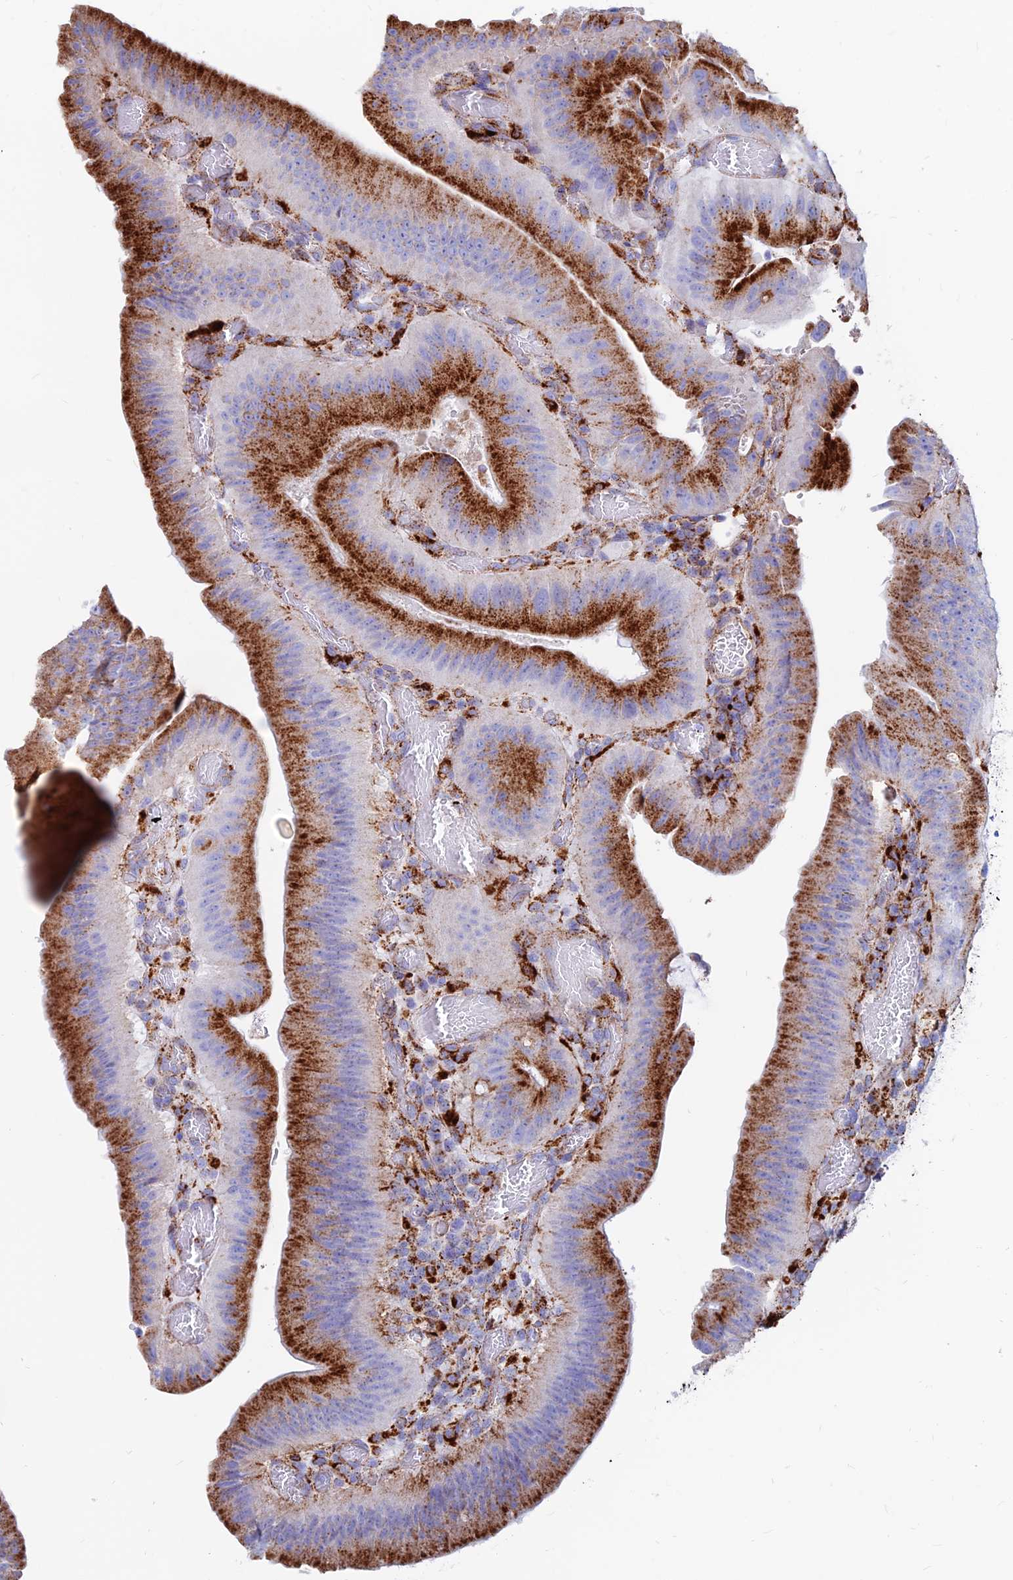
{"staining": {"intensity": "strong", "quantity": ">75%", "location": "cytoplasmic/membranous"}, "tissue": "colorectal cancer", "cell_type": "Tumor cells", "image_type": "cancer", "snomed": [{"axis": "morphology", "description": "Adenocarcinoma, NOS"}, {"axis": "topography", "description": "Colon"}], "caption": "Brown immunohistochemical staining in adenocarcinoma (colorectal) shows strong cytoplasmic/membranous staining in about >75% of tumor cells. The staining is performed using DAB (3,3'-diaminobenzidine) brown chromogen to label protein expression. The nuclei are counter-stained blue using hematoxylin.", "gene": "SPNS1", "patient": {"sex": "female", "age": 43}}